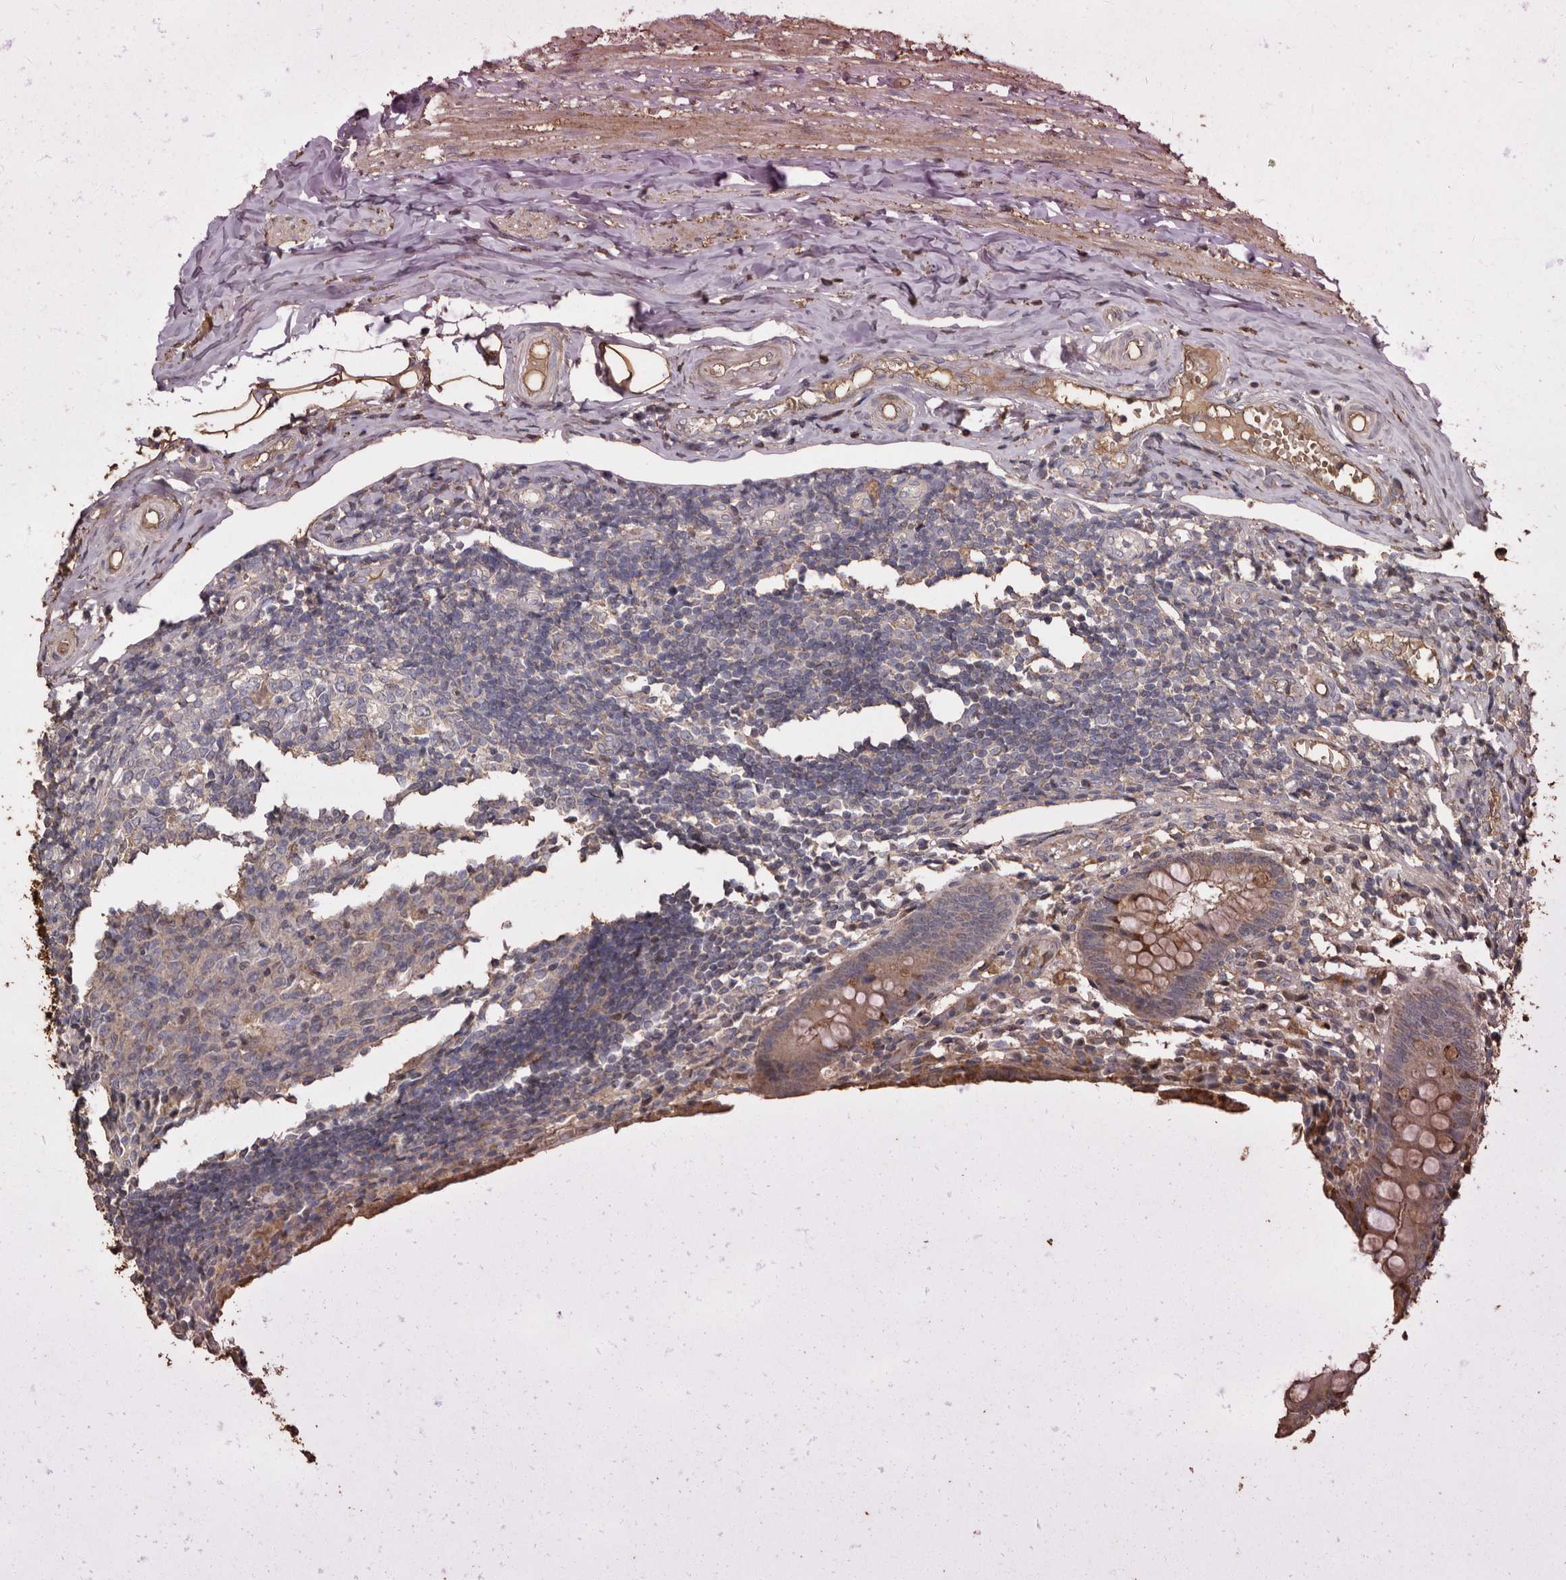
{"staining": {"intensity": "moderate", "quantity": ">75%", "location": "cytoplasmic/membranous"}, "tissue": "appendix", "cell_type": "Glandular cells", "image_type": "normal", "snomed": [{"axis": "morphology", "description": "Normal tissue, NOS"}, {"axis": "topography", "description": "Appendix"}], "caption": "Protein analysis of benign appendix displays moderate cytoplasmic/membranous expression in about >75% of glandular cells.", "gene": "RANBP17", "patient": {"sex": "female", "age": 17}}